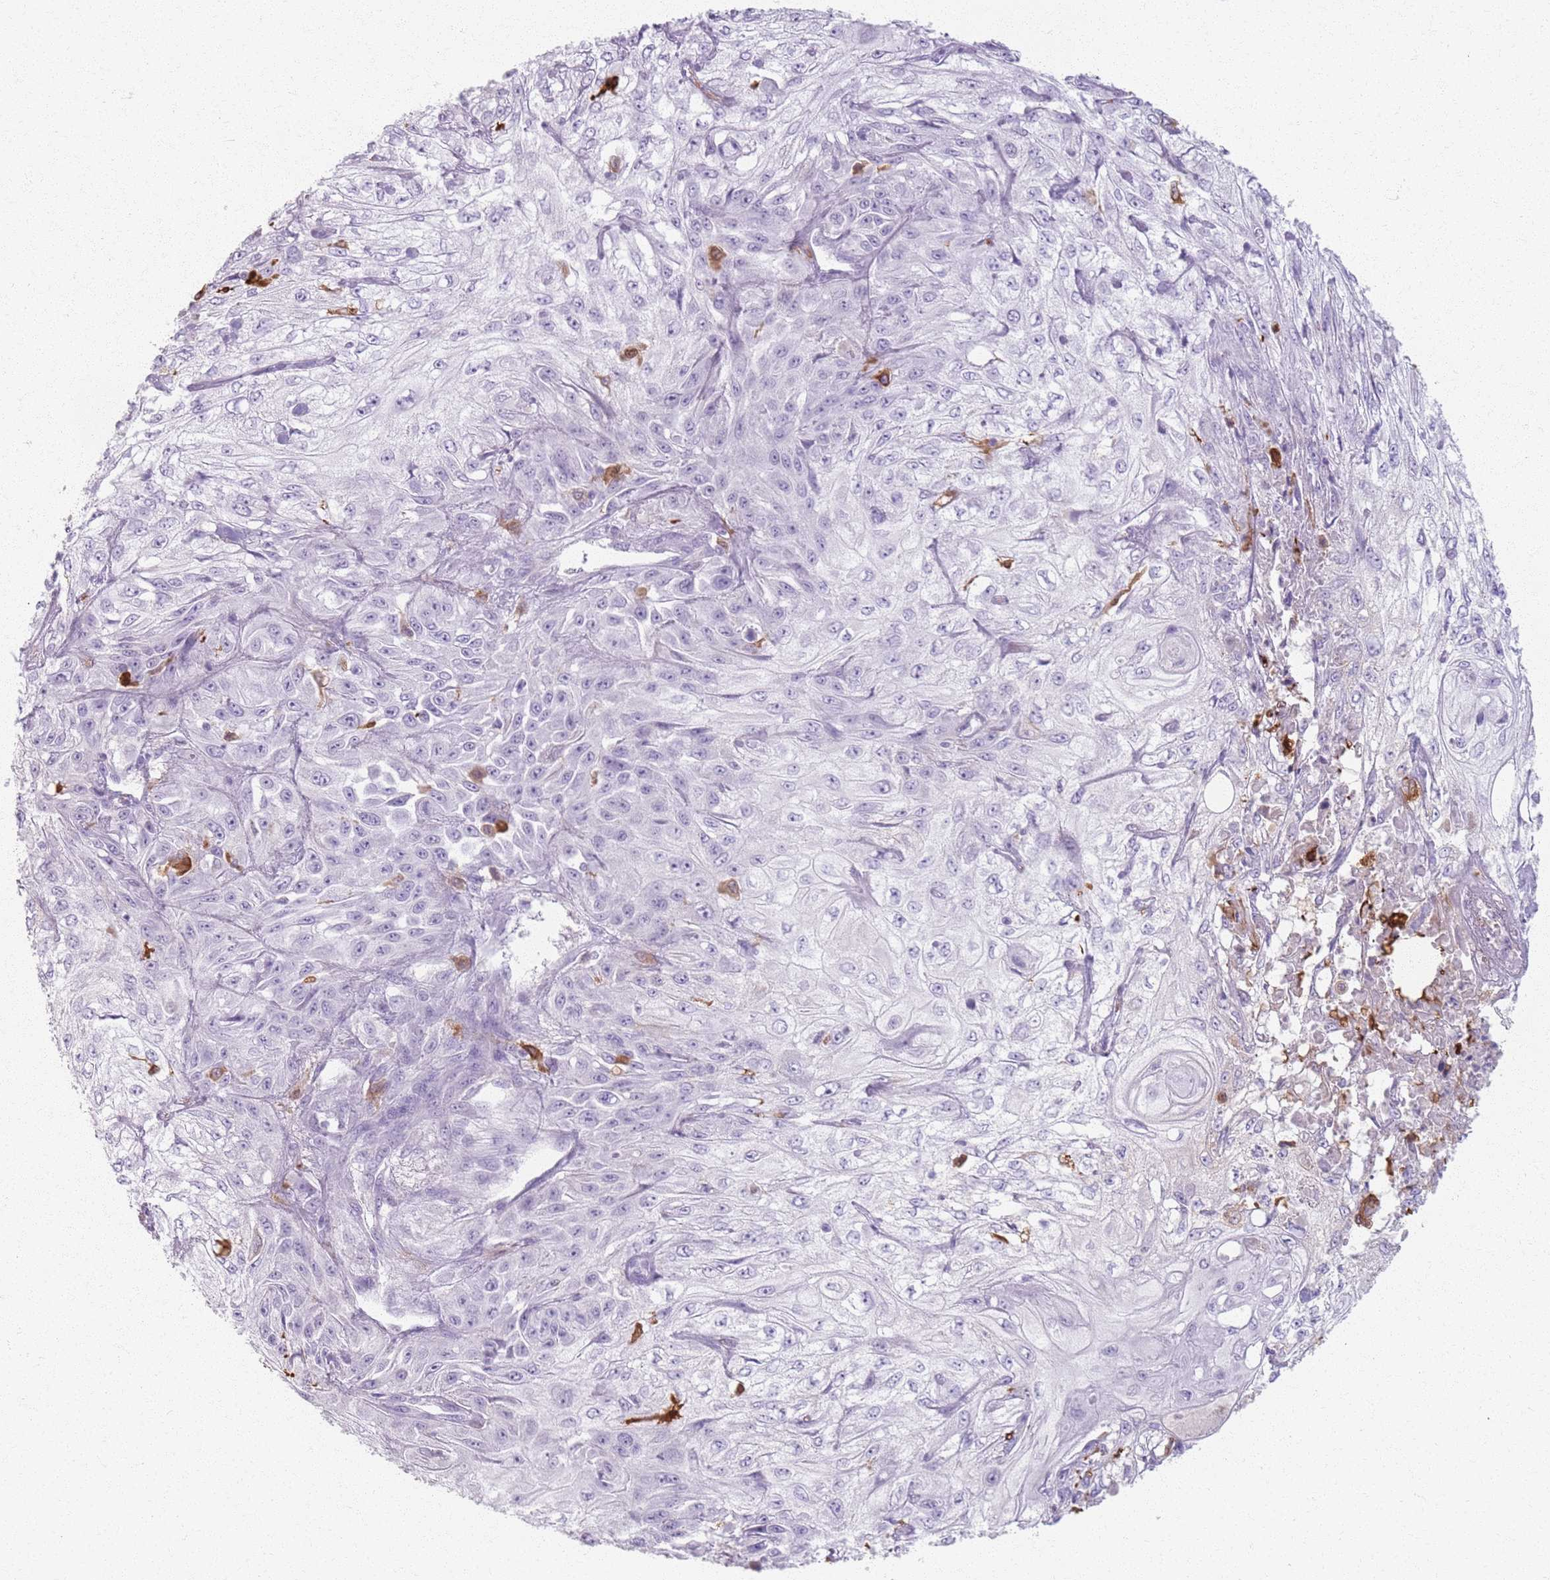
{"staining": {"intensity": "negative", "quantity": "none", "location": "none"}, "tissue": "skin cancer", "cell_type": "Tumor cells", "image_type": "cancer", "snomed": [{"axis": "morphology", "description": "Squamous cell carcinoma, NOS"}, {"axis": "morphology", "description": "Squamous cell carcinoma, metastatic, NOS"}, {"axis": "topography", "description": "Skin"}, {"axis": "topography", "description": "Lymph node"}], "caption": "There is no significant staining in tumor cells of skin cancer (squamous cell carcinoma).", "gene": "GDPGP1", "patient": {"sex": "male", "age": 75}}